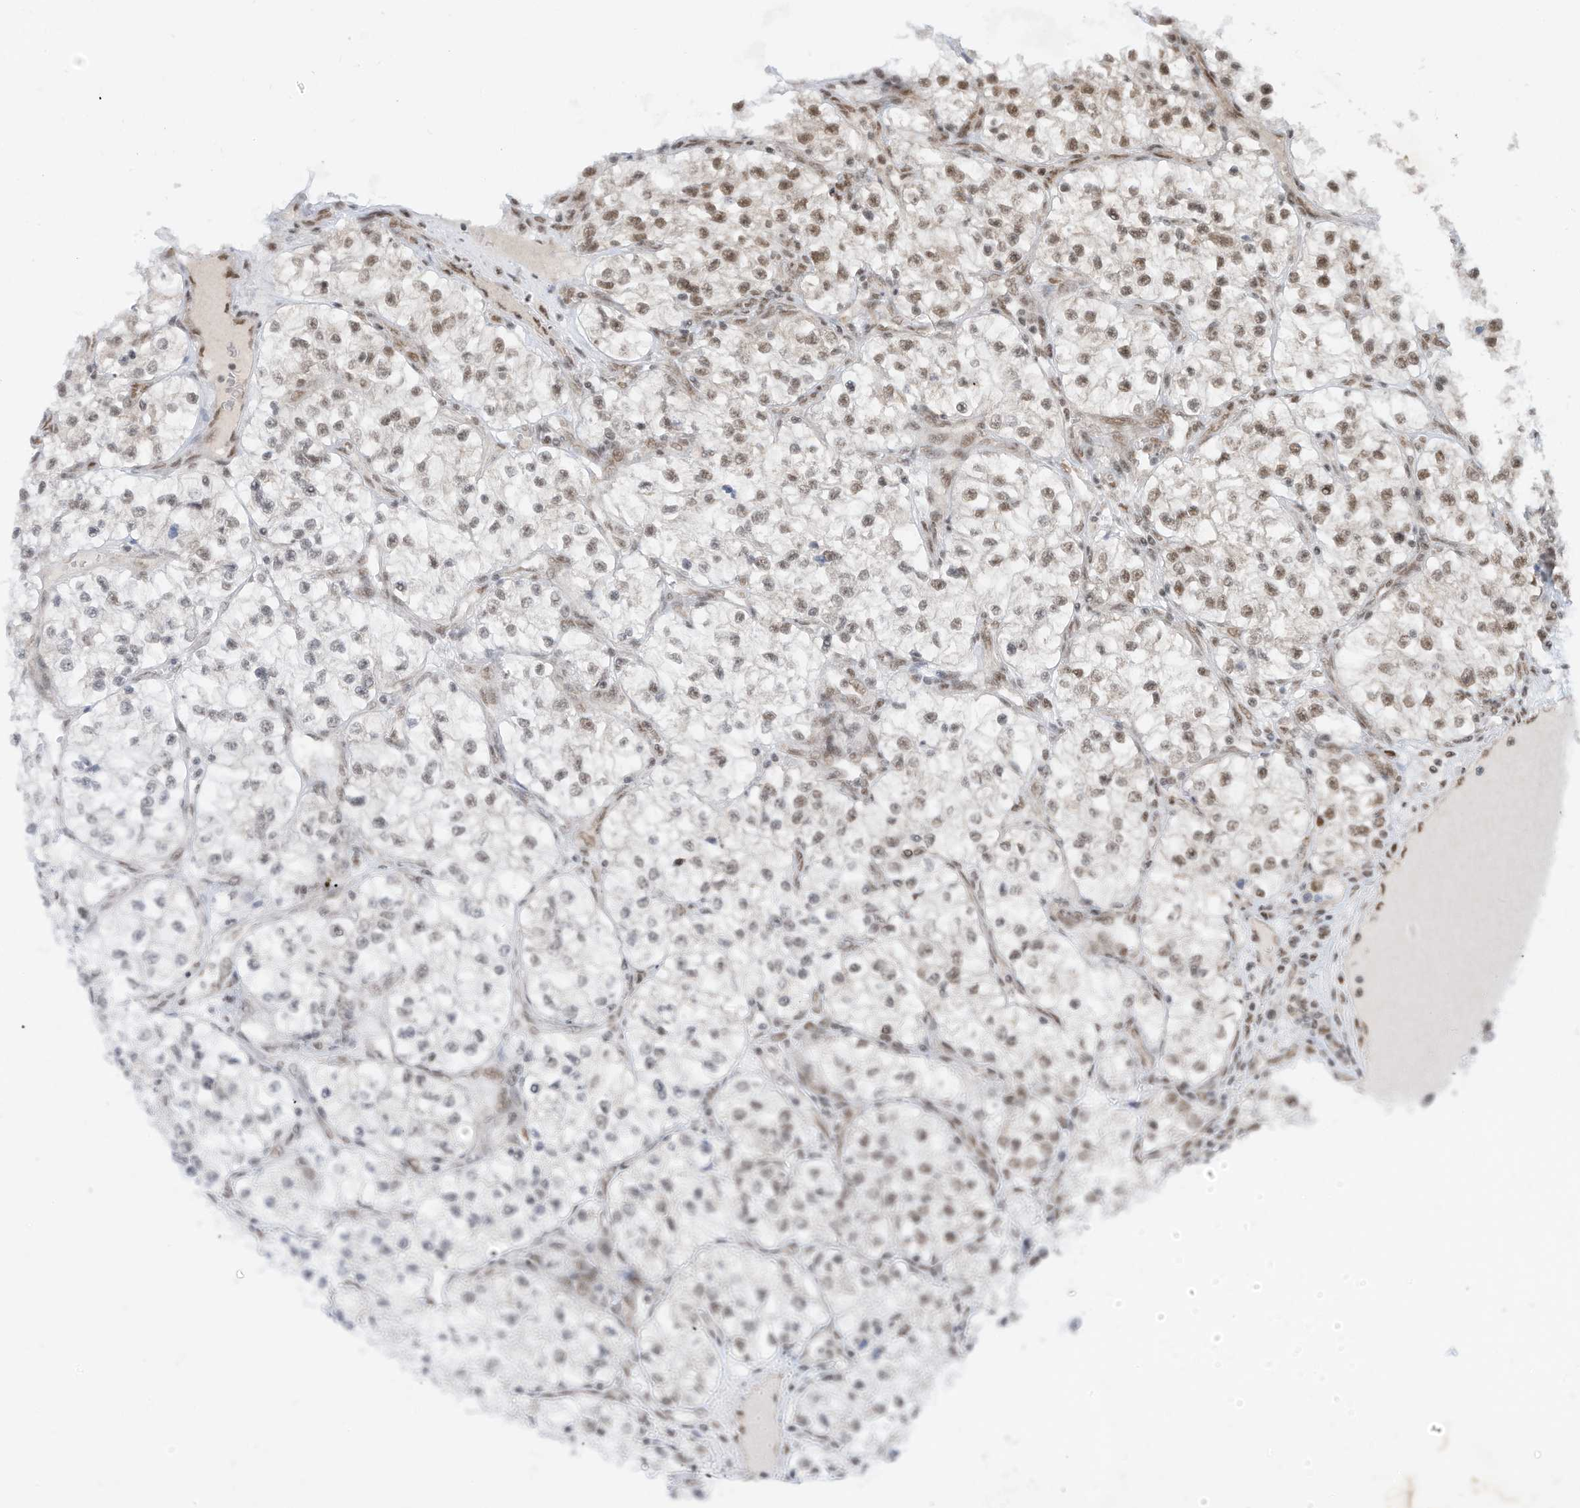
{"staining": {"intensity": "moderate", "quantity": "<25%", "location": "nuclear"}, "tissue": "renal cancer", "cell_type": "Tumor cells", "image_type": "cancer", "snomed": [{"axis": "morphology", "description": "Adenocarcinoma, NOS"}, {"axis": "topography", "description": "Kidney"}], "caption": "Renal cancer (adenocarcinoma) stained with immunohistochemistry (IHC) exhibits moderate nuclear positivity in about <25% of tumor cells.", "gene": "AURKAIP1", "patient": {"sex": "female", "age": 57}}